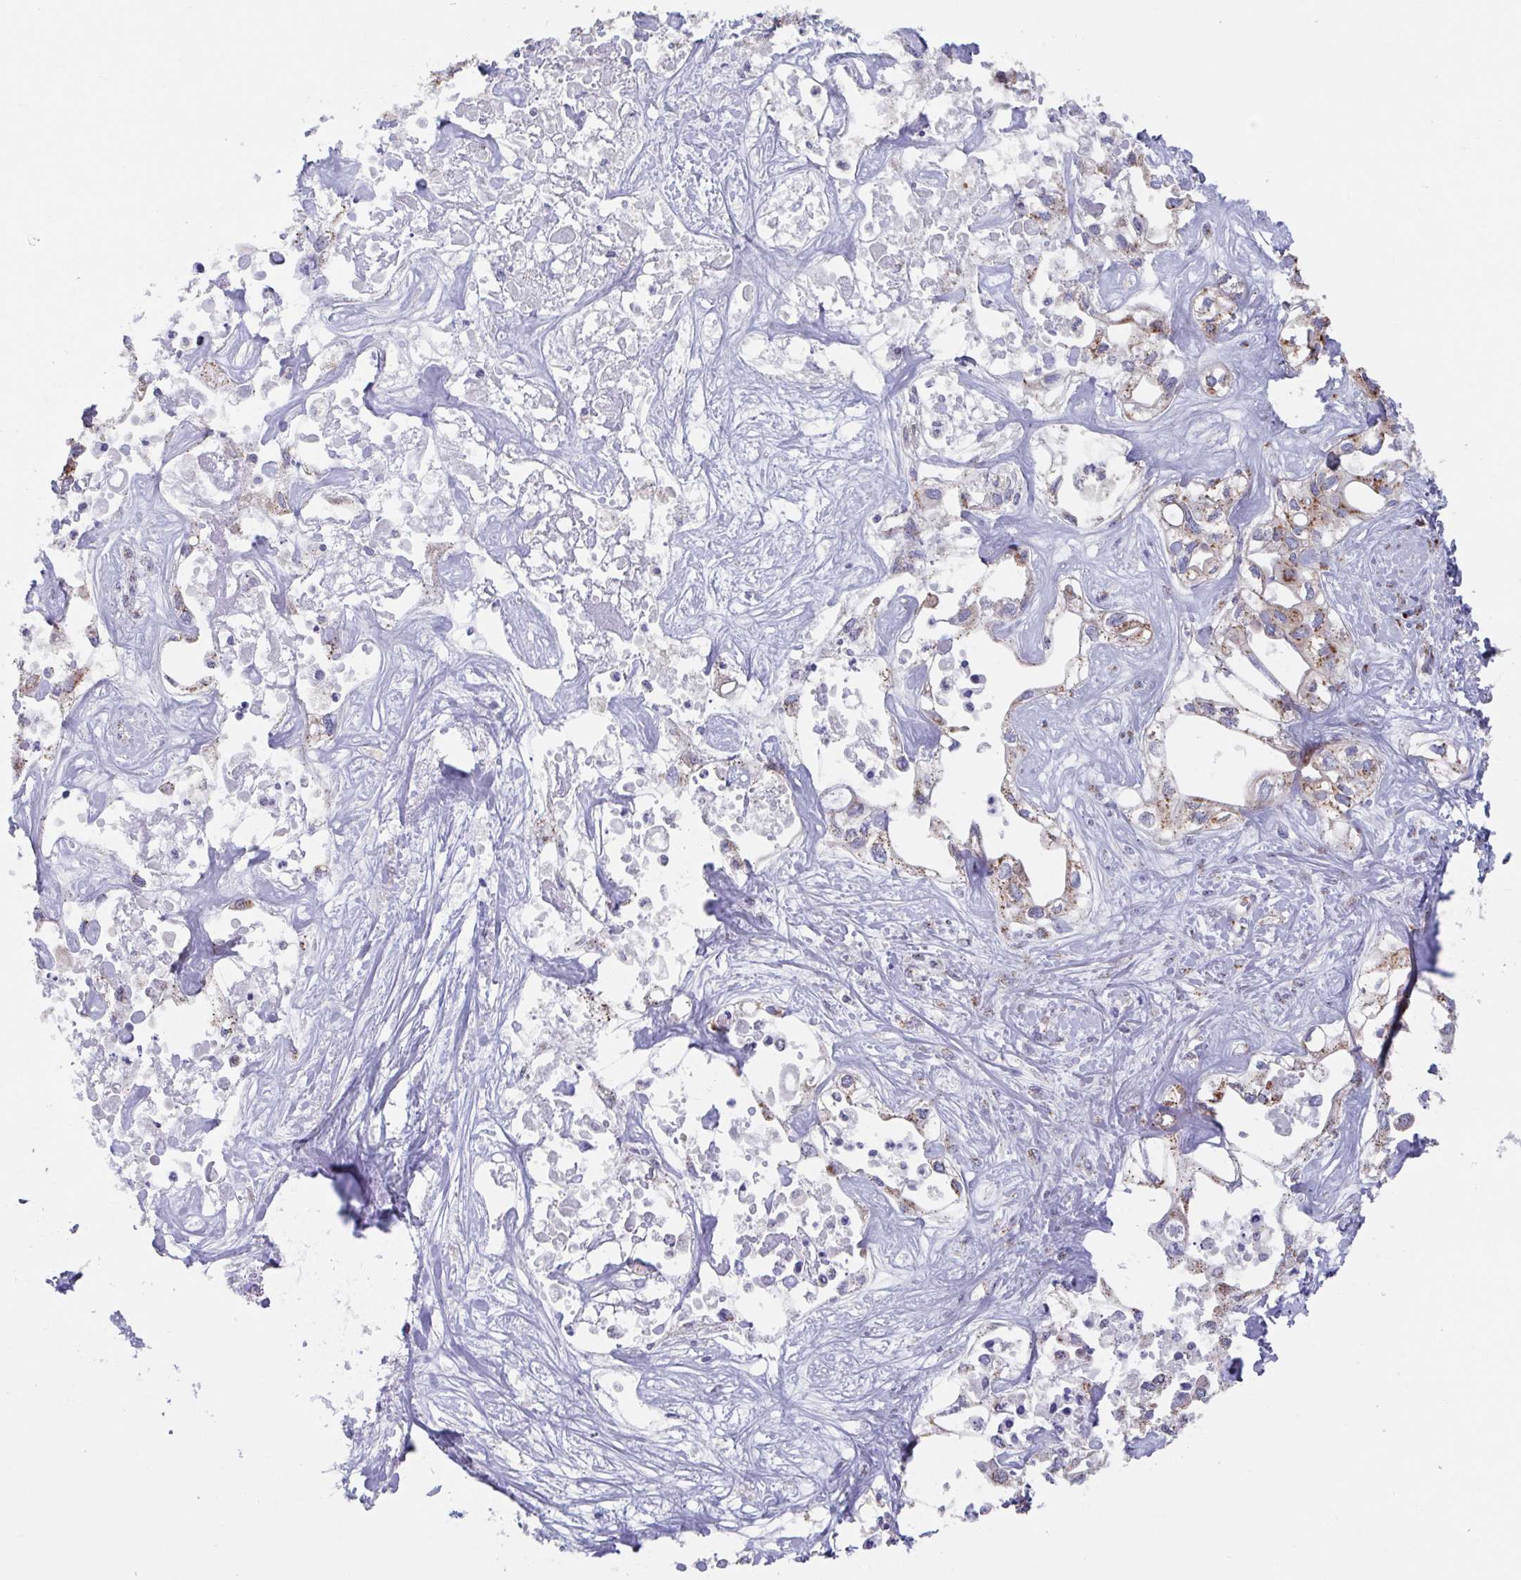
{"staining": {"intensity": "moderate", "quantity": "25%-75%", "location": "cytoplasmic/membranous"}, "tissue": "liver cancer", "cell_type": "Tumor cells", "image_type": "cancer", "snomed": [{"axis": "morphology", "description": "Cholangiocarcinoma"}, {"axis": "topography", "description": "Liver"}], "caption": "Liver cholangiocarcinoma was stained to show a protein in brown. There is medium levels of moderate cytoplasmic/membranous expression in about 25%-75% of tumor cells.", "gene": "PROSER3", "patient": {"sex": "female", "age": 64}}